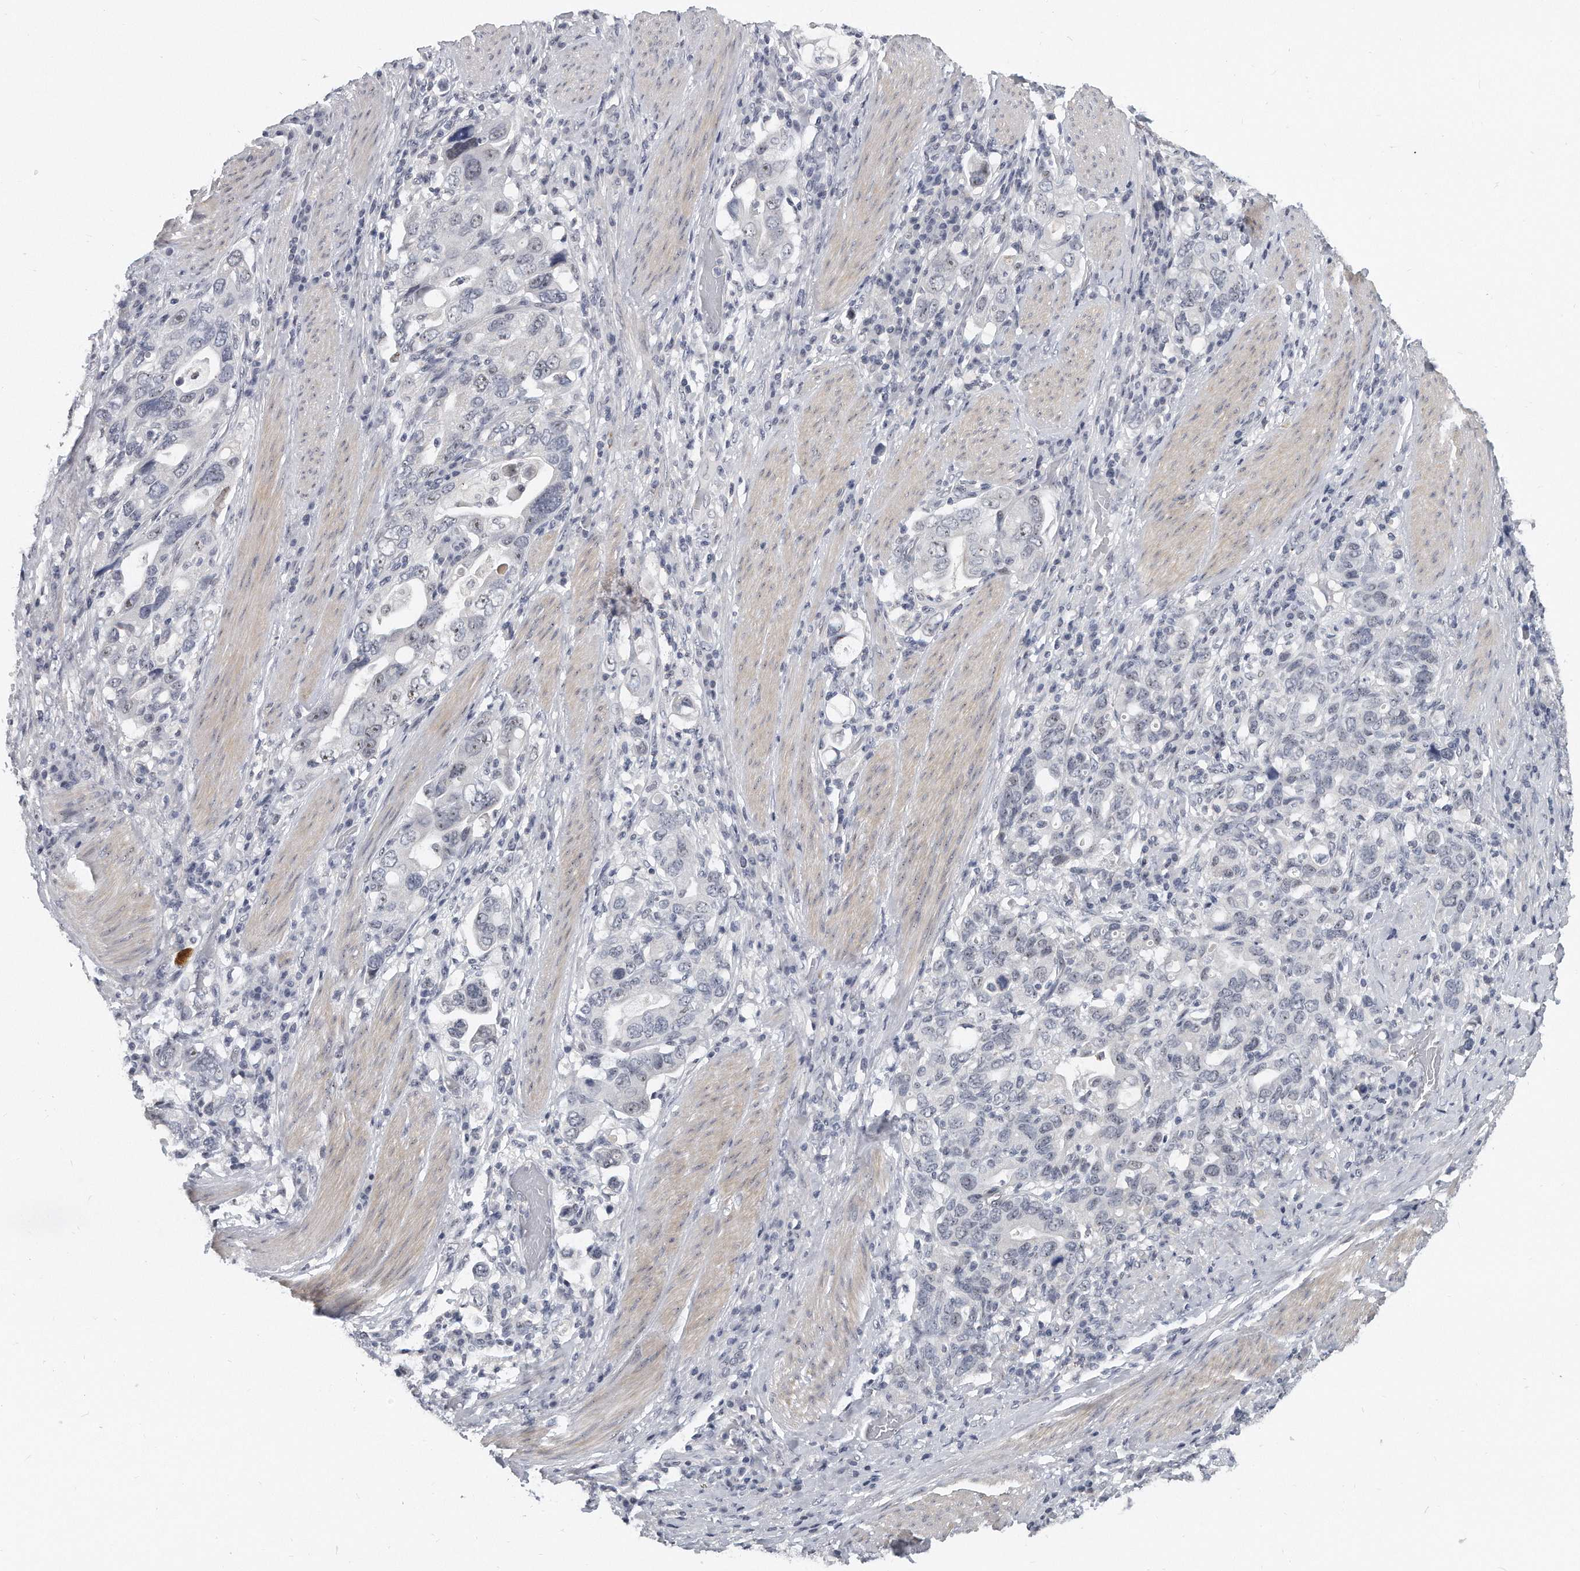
{"staining": {"intensity": "negative", "quantity": "none", "location": "none"}, "tissue": "stomach cancer", "cell_type": "Tumor cells", "image_type": "cancer", "snomed": [{"axis": "morphology", "description": "Adenocarcinoma, NOS"}, {"axis": "topography", "description": "Stomach, upper"}], "caption": "Protein analysis of stomach adenocarcinoma reveals no significant positivity in tumor cells.", "gene": "TFCP2L1", "patient": {"sex": "male", "age": 62}}